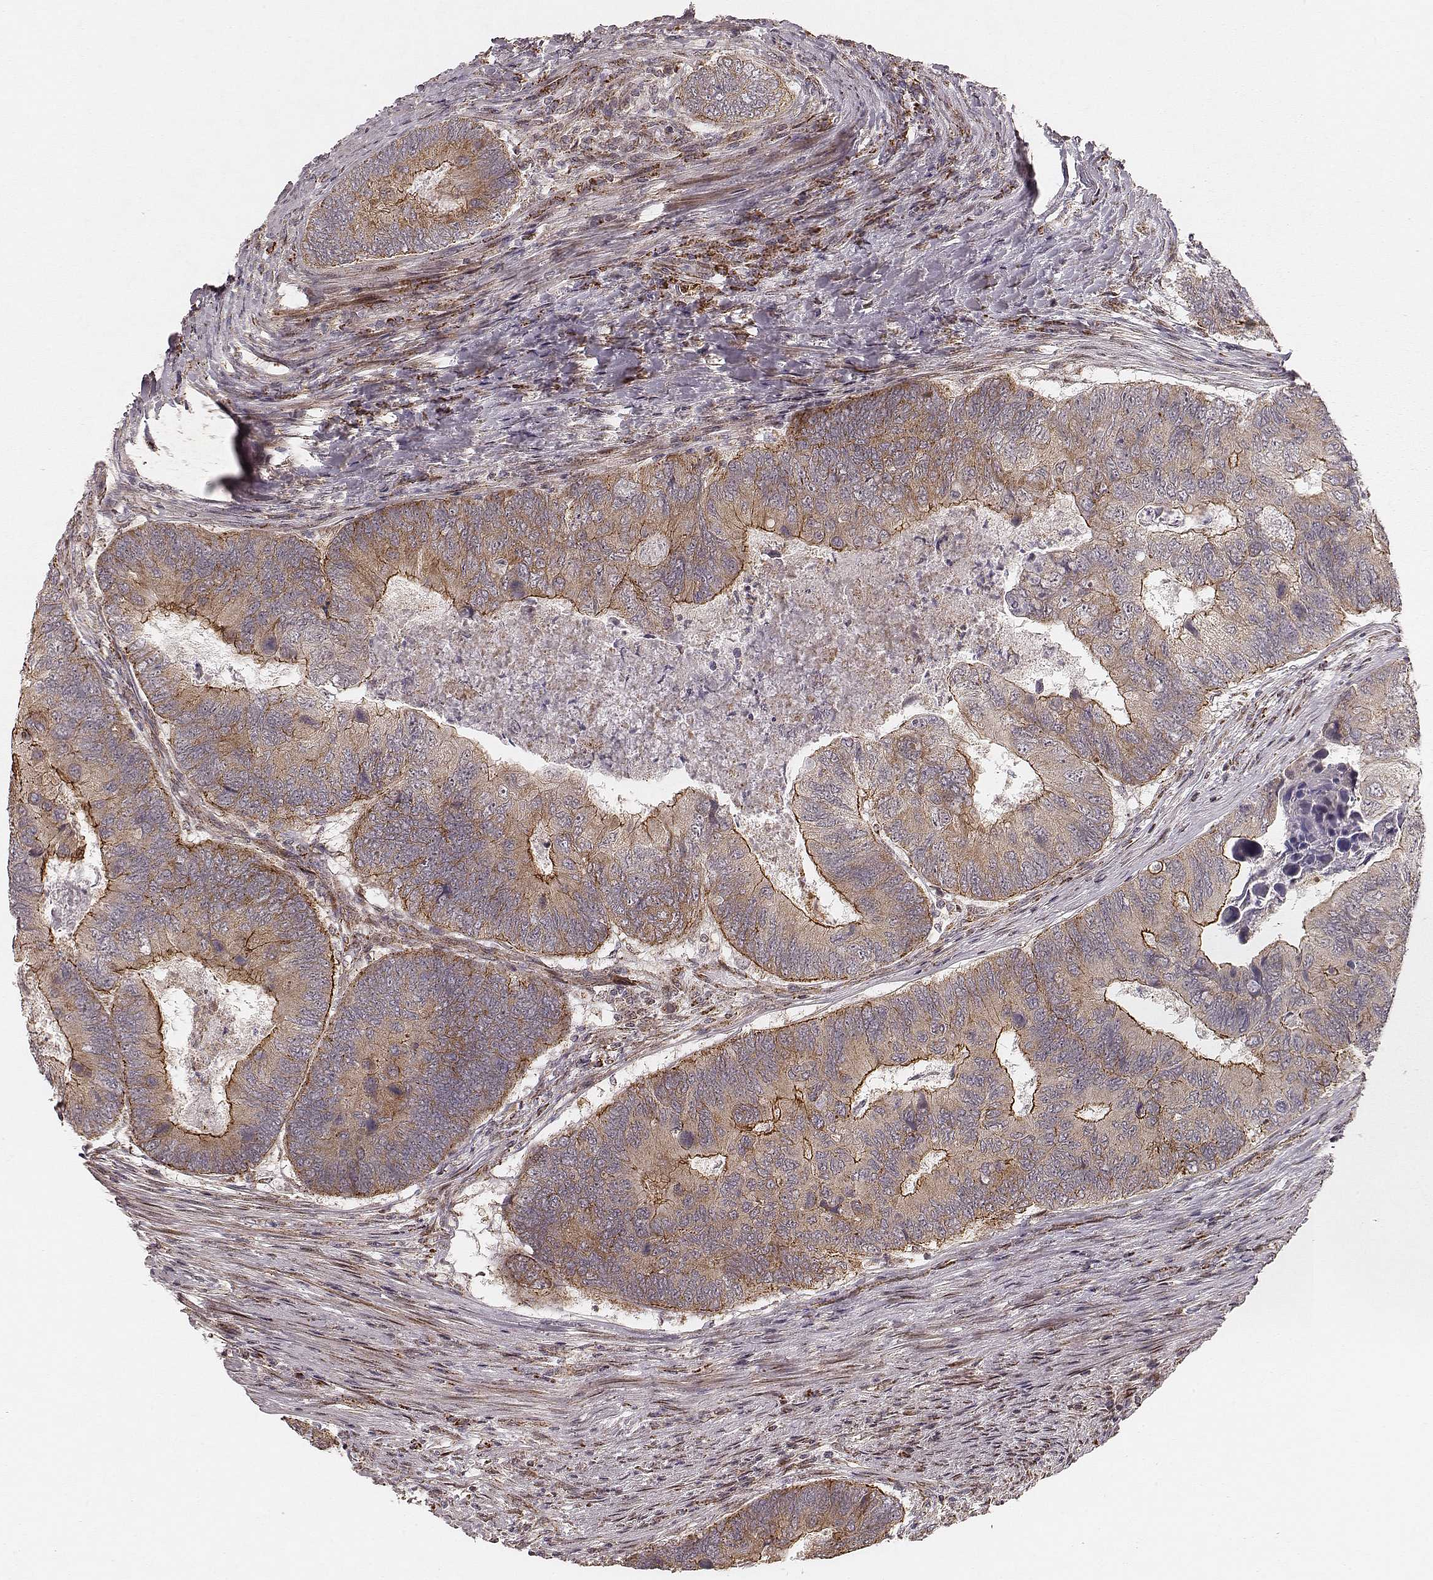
{"staining": {"intensity": "moderate", "quantity": ">75%", "location": "cytoplasmic/membranous"}, "tissue": "colorectal cancer", "cell_type": "Tumor cells", "image_type": "cancer", "snomed": [{"axis": "morphology", "description": "Adenocarcinoma, NOS"}, {"axis": "topography", "description": "Colon"}], "caption": "Protein staining by immunohistochemistry (IHC) demonstrates moderate cytoplasmic/membranous expression in about >75% of tumor cells in colorectal adenocarcinoma.", "gene": "NDUFA7", "patient": {"sex": "female", "age": 67}}